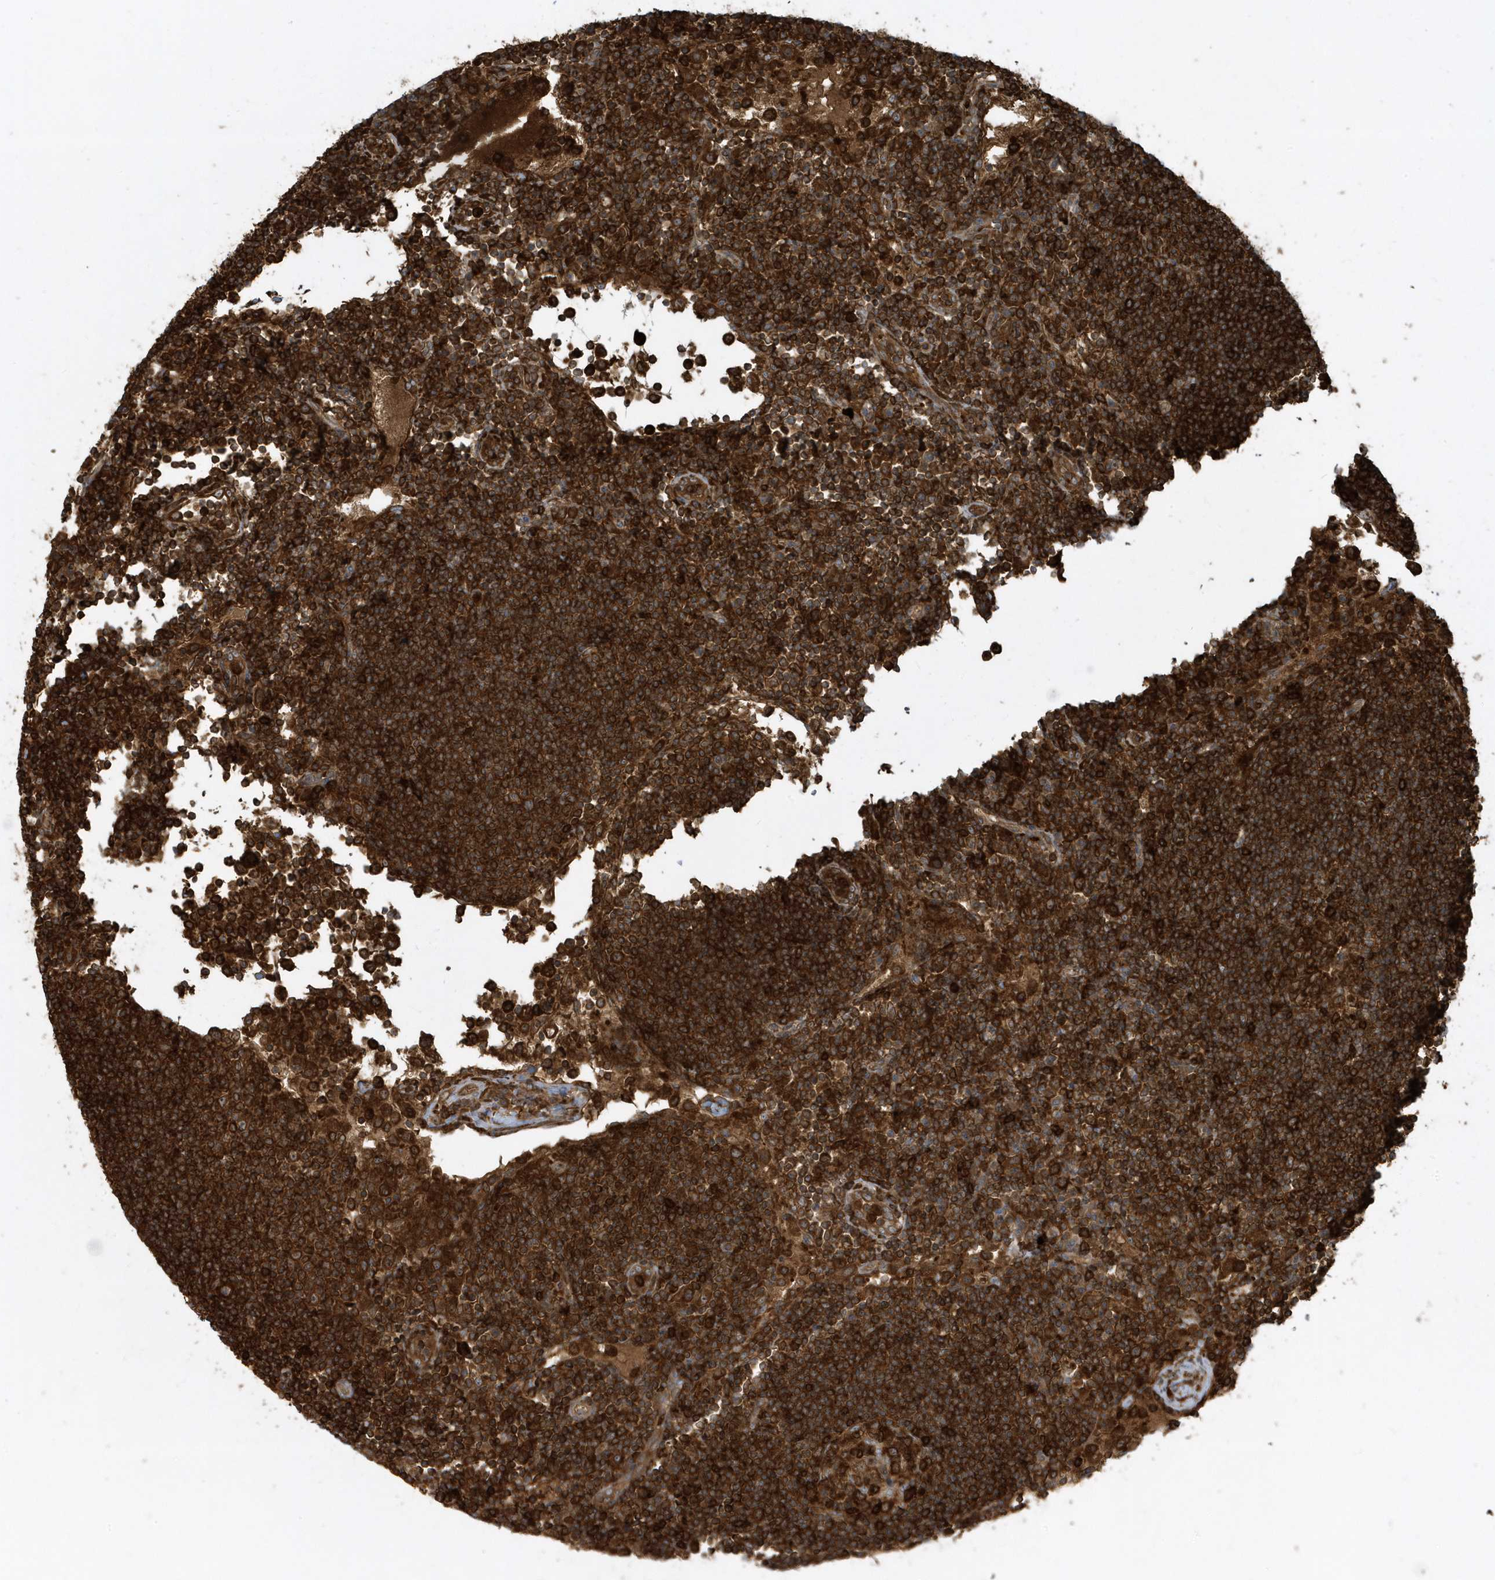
{"staining": {"intensity": "strong", "quantity": ">75%", "location": "cytoplasmic/membranous"}, "tissue": "lymph node", "cell_type": "Germinal center cells", "image_type": "normal", "snomed": [{"axis": "morphology", "description": "Normal tissue, NOS"}, {"axis": "topography", "description": "Lymph node"}], "caption": "This is a histology image of immunohistochemistry staining of normal lymph node, which shows strong positivity in the cytoplasmic/membranous of germinal center cells.", "gene": "CLCN6", "patient": {"sex": "female", "age": 53}}